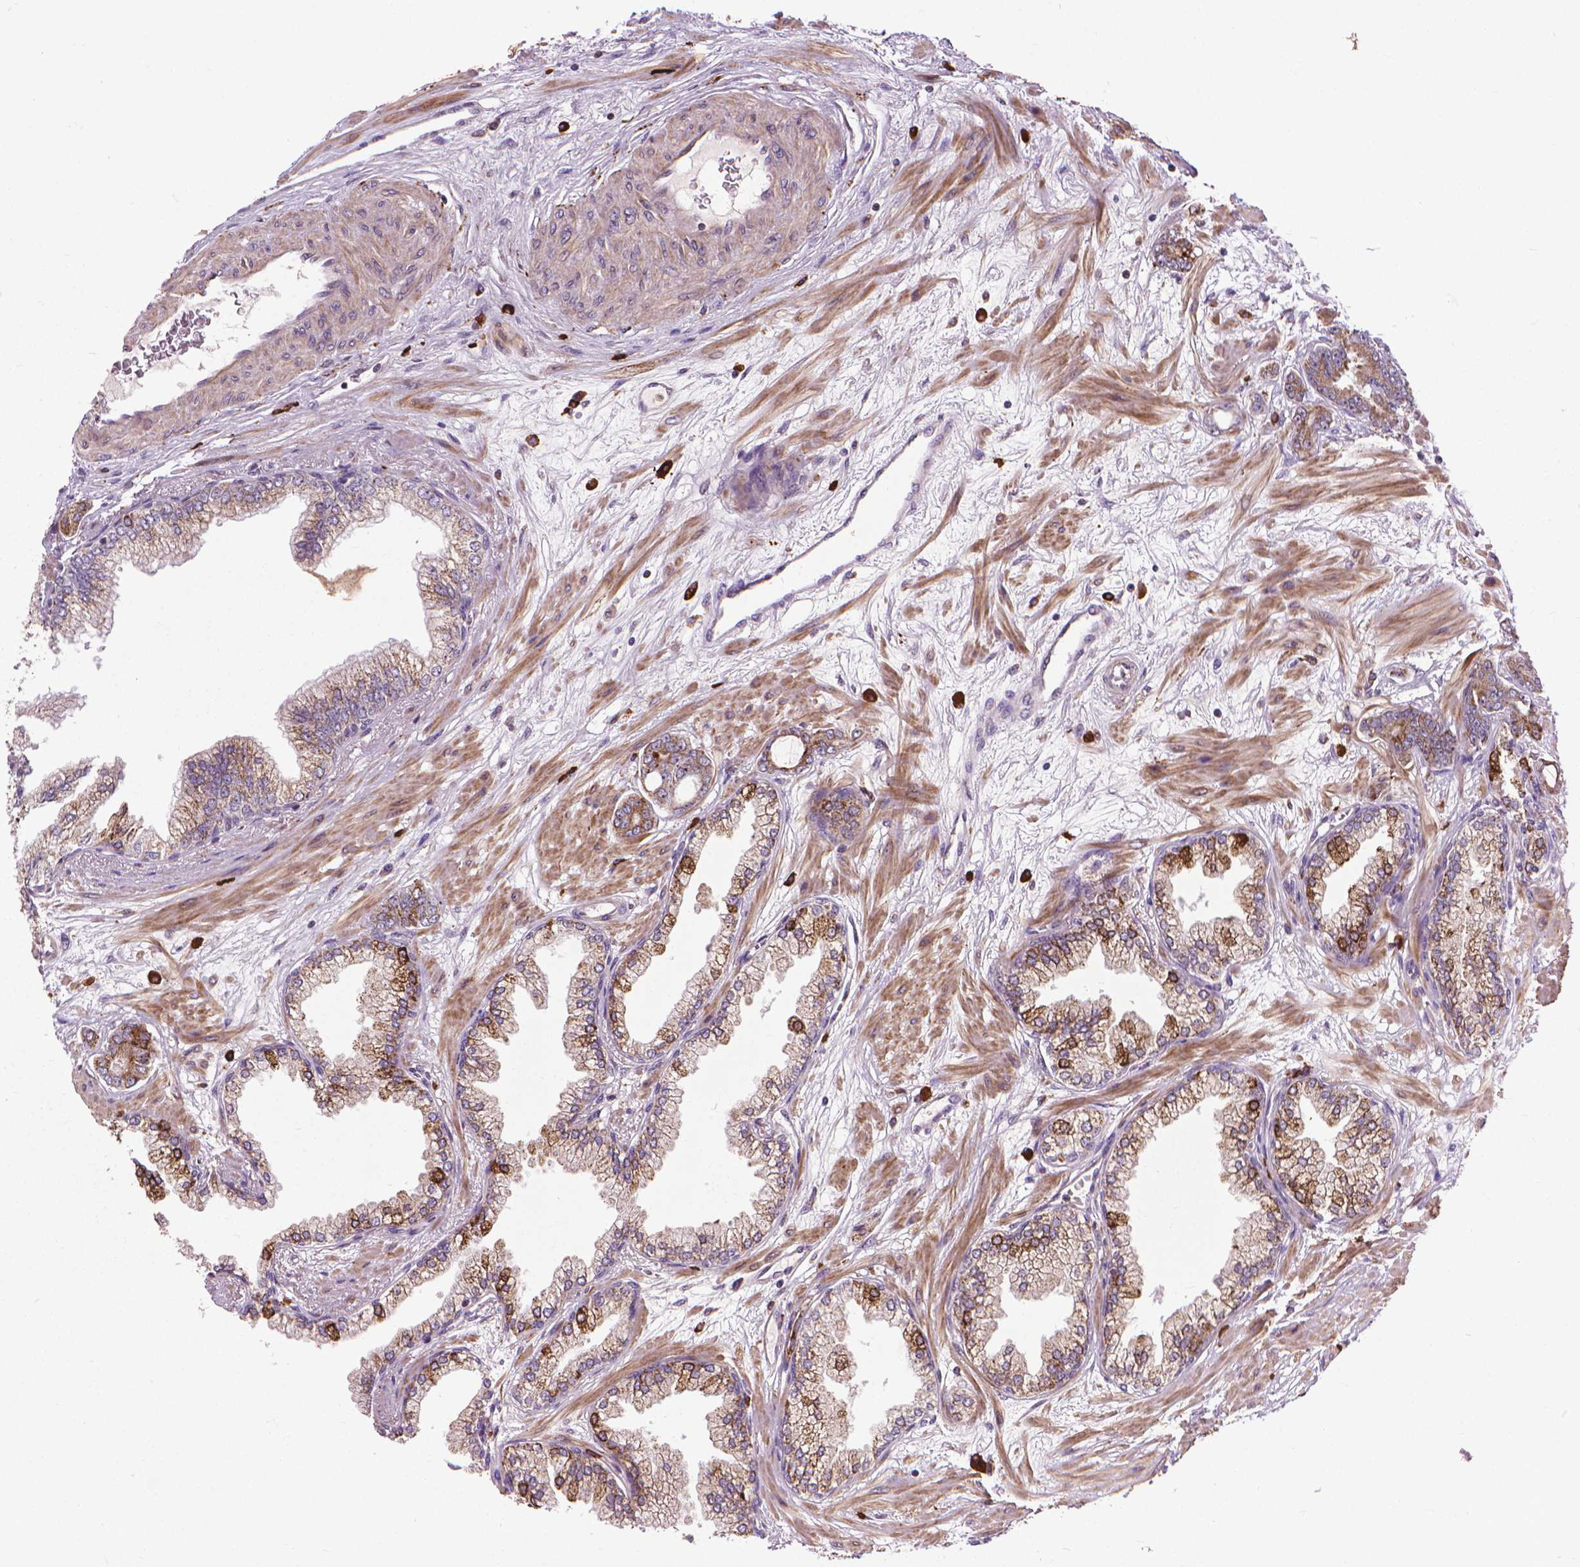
{"staining": {"intensity": "moderate", "quantity": "<25%", "location": "cytoplasmic/membranous"}, "tissue": "prostate cancer", "cell_type": "Tumor cells", "image_type": "cancer", "snomed": [{"axis": "morphology", "description": "Adenocarcinoma, Low grade"}, {"axis": "topography", "description": "Prostate"}], "caption": "Immunohistochemical staining of human prostate cancer (low-grade adenocarcinoma) exhibits moderate cytoplasmic/membranous protein staining in approximately <25% of tumor cells.", "gene": "MYH14", "patient": {"sex": "male", "age": 64}}